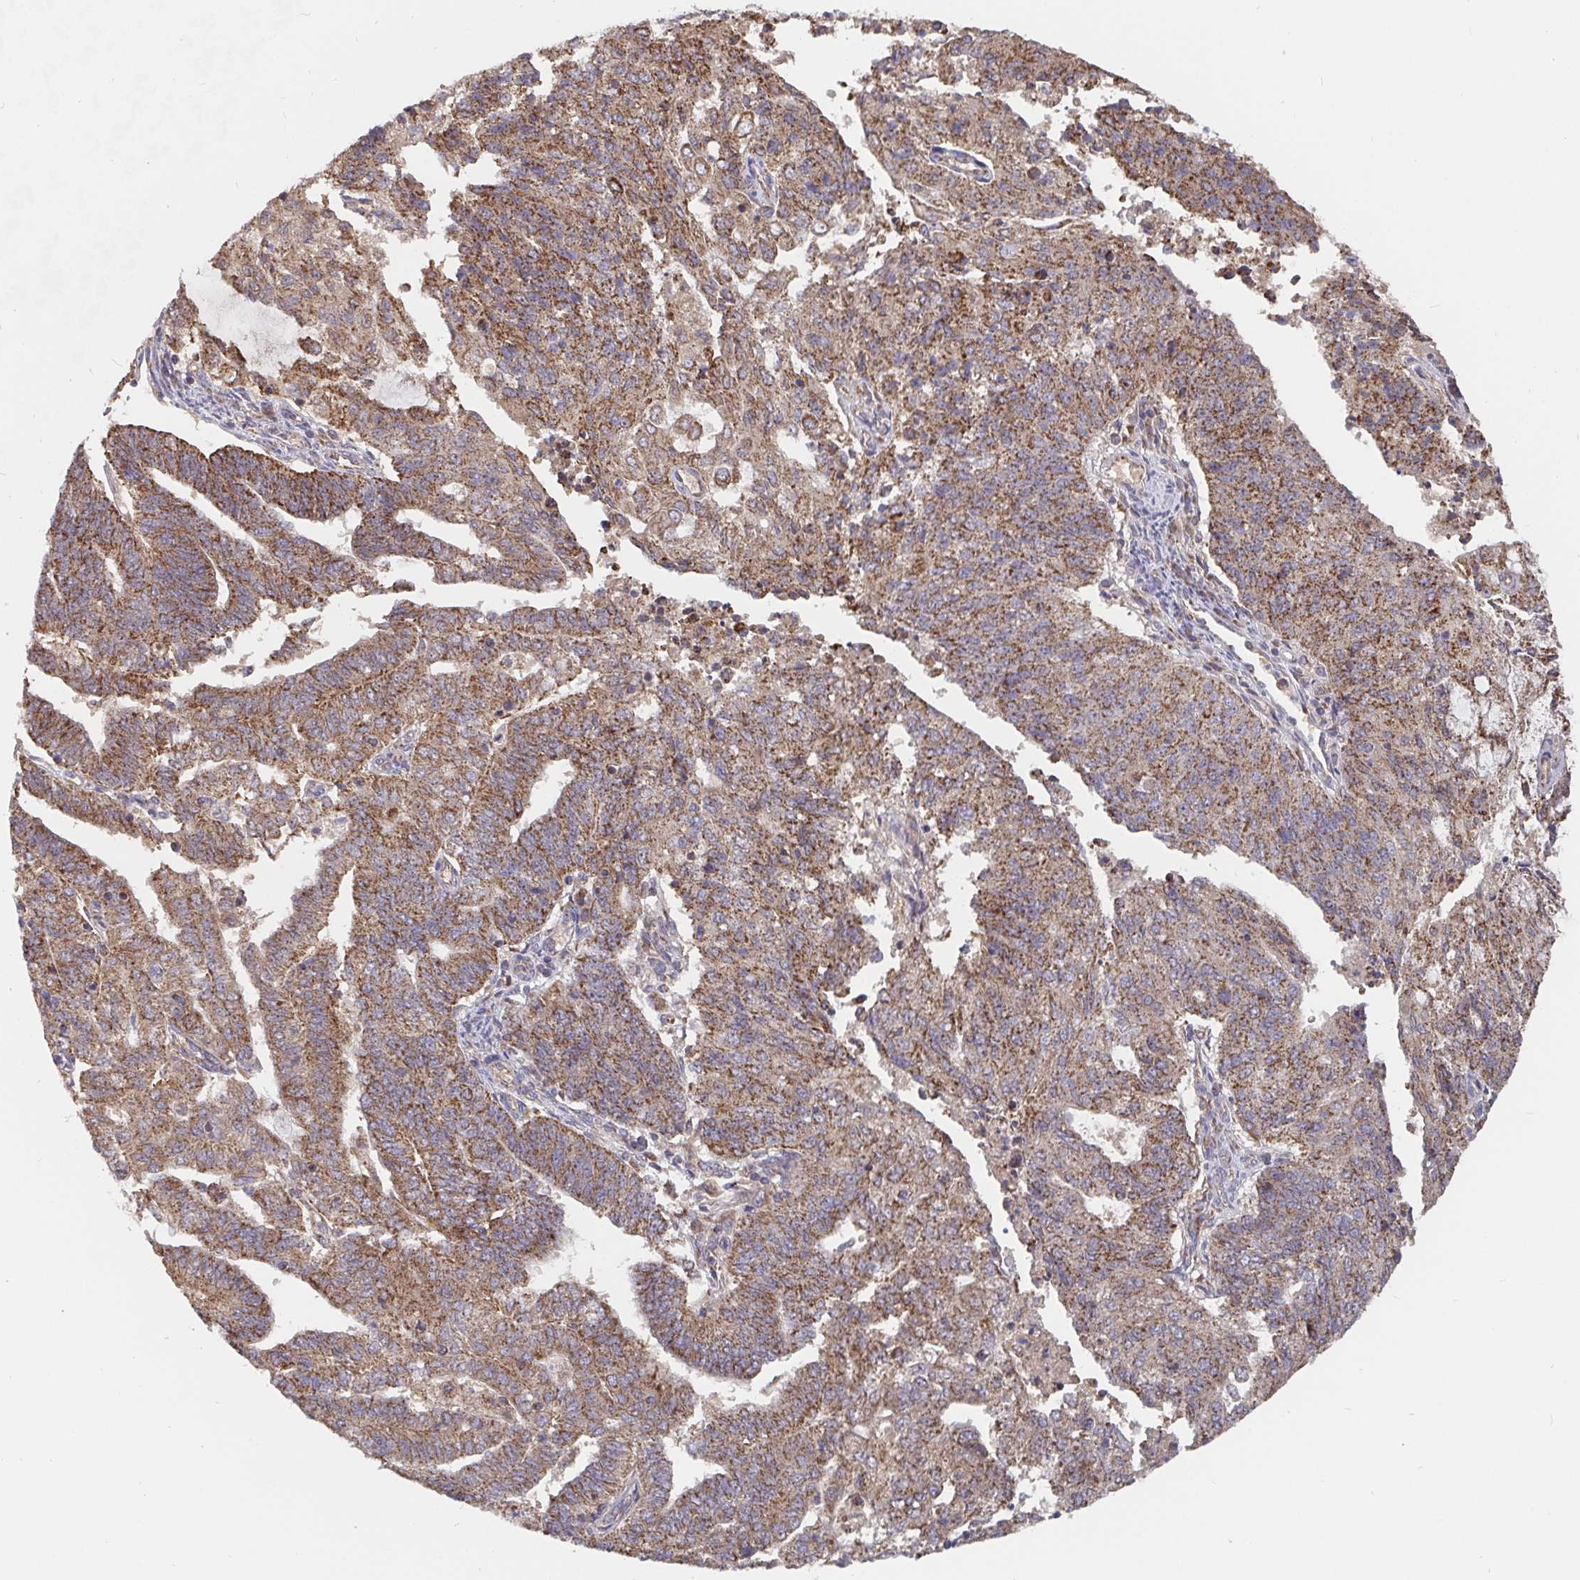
{"staining": {"intensity": "moderate", "quantity": ">75%", "location": "cytoplasmic/membranous"}, "tissue": "endometrial cancer", "cell_type": "Tumor cells", "image_type": "cancer", "snomed": [{"axis": "morphology", "description": "Adenocarcinoma, NOS"}, {"axis": "topography", "description": "Endometrium"}], "caption": "A brown stain shows moderate cytoplasmic/membranous positivity of a protein in endometrial cancer (adenocarcinoma) tumor cells.", "gene": "PDF", "patient": {"sex": "female", "age": 82}}